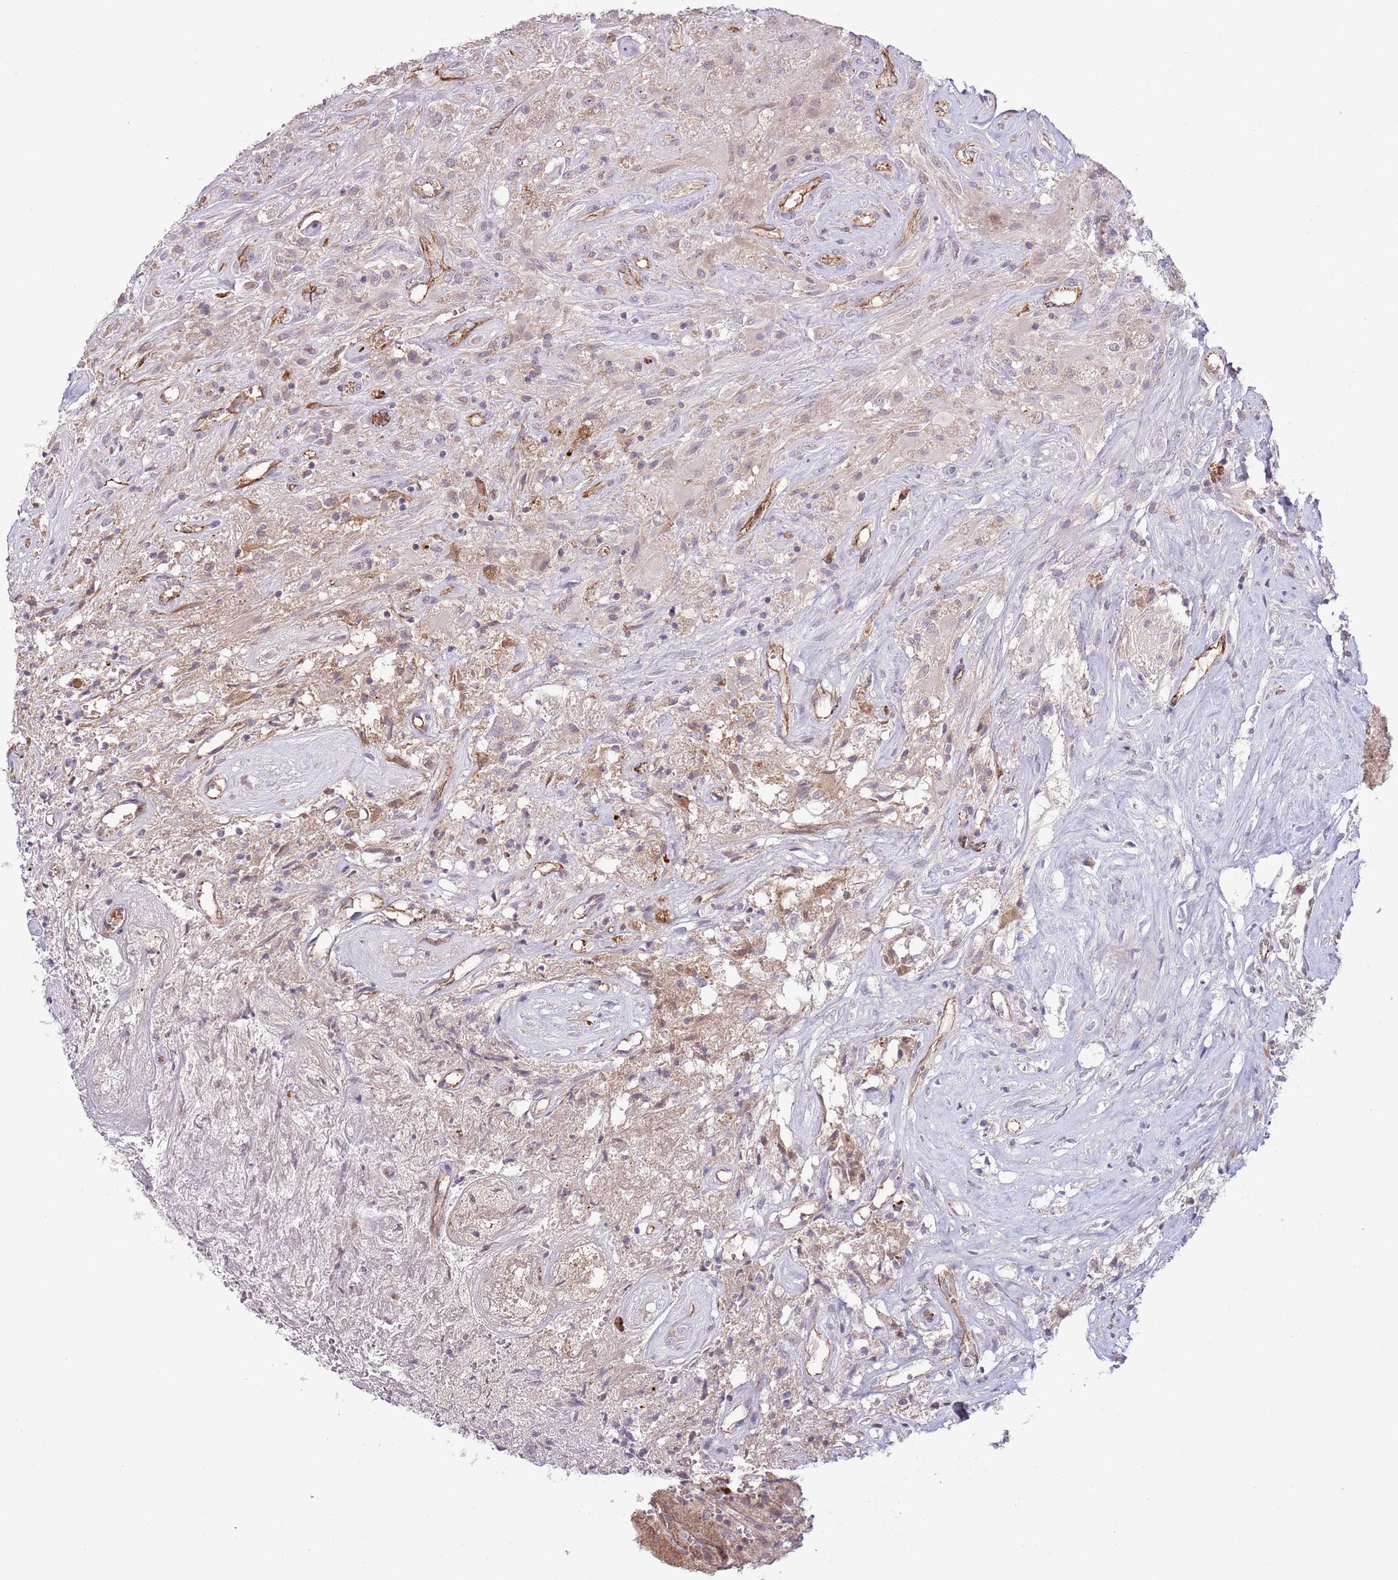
{"staining": {"intensity": "negative", "quantity": "none", "location": "none"}, "tissue": "glioma", "cell_type": "Tumor cells", "image_type": "cancer", "snomed": [{"axis": "morphology", "description": "Glioma, malignant, High grade"}, {"axis": "topography", "description": "Brain"}], "caption": "Immunohistochemical staining of malignant high-grade glioma reveals no significant expression in tumor cells.", "gene": "DPP10", "patient": {"sex": "male", "age": 56}}